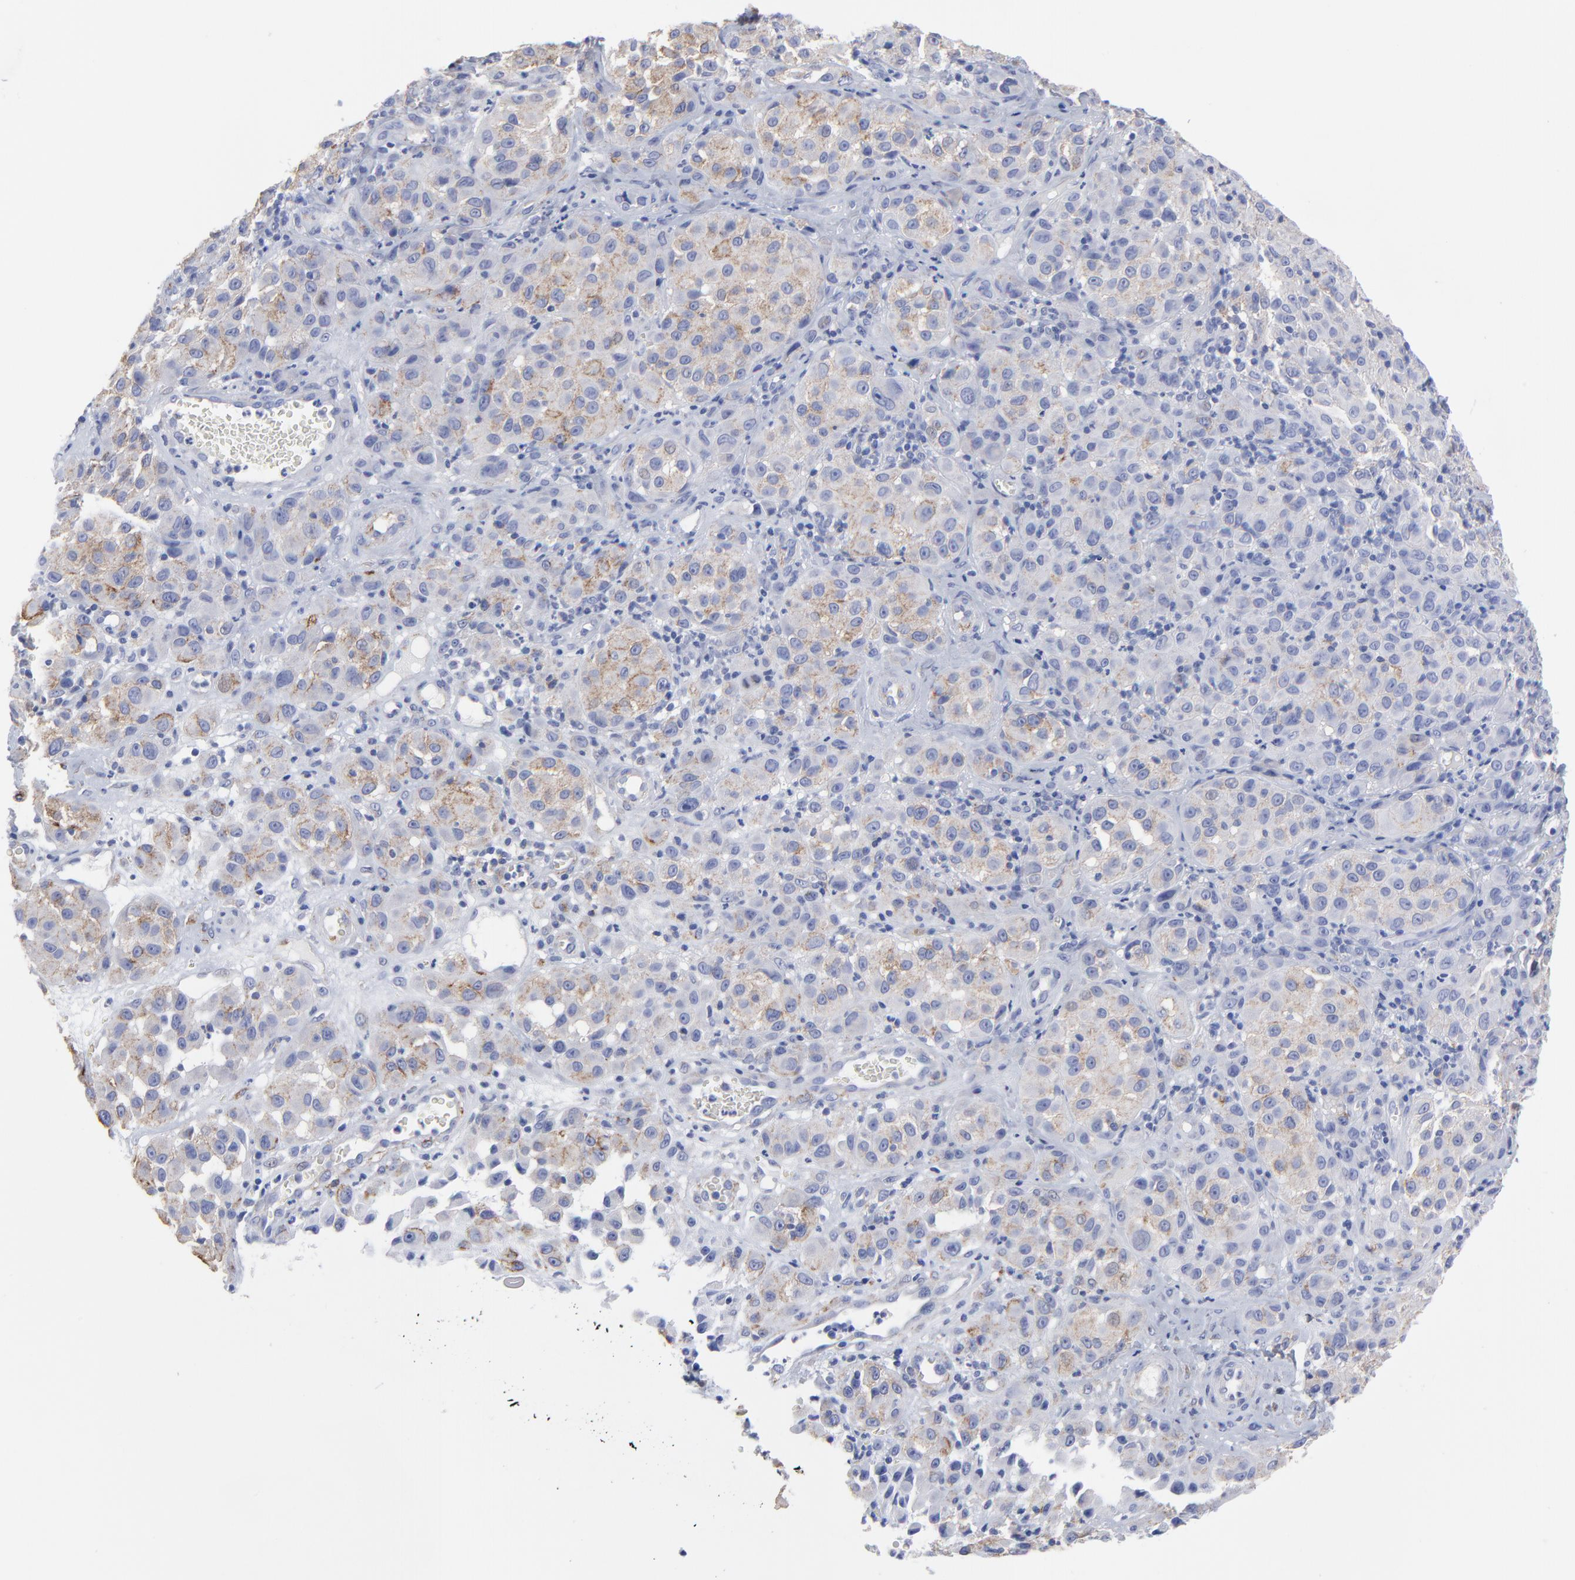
{"staining": {"intensity": "weak", "quantity": "25%-75%", "location": "cytoplasmic/membranous"}, "tissue": "melanoma", "cell_type": "Tumor cells", "image_type": "cancer", "snomed": [{"axis": "morphology", "description": "Malignant melanoma, NOS"}, {"axis": "topography", "description": "Skin"}], "caption": "Immunohistochemistry of human malignant melanoma displays low levels of weak cytoplasmic/membranous positivity in about 25%-75% of tumor cells. The protein of interest is shown in brown color, while the nuclei are stained blue.", "gene": "CNTN3", "patient": {"sex": "female", "age": 21}}